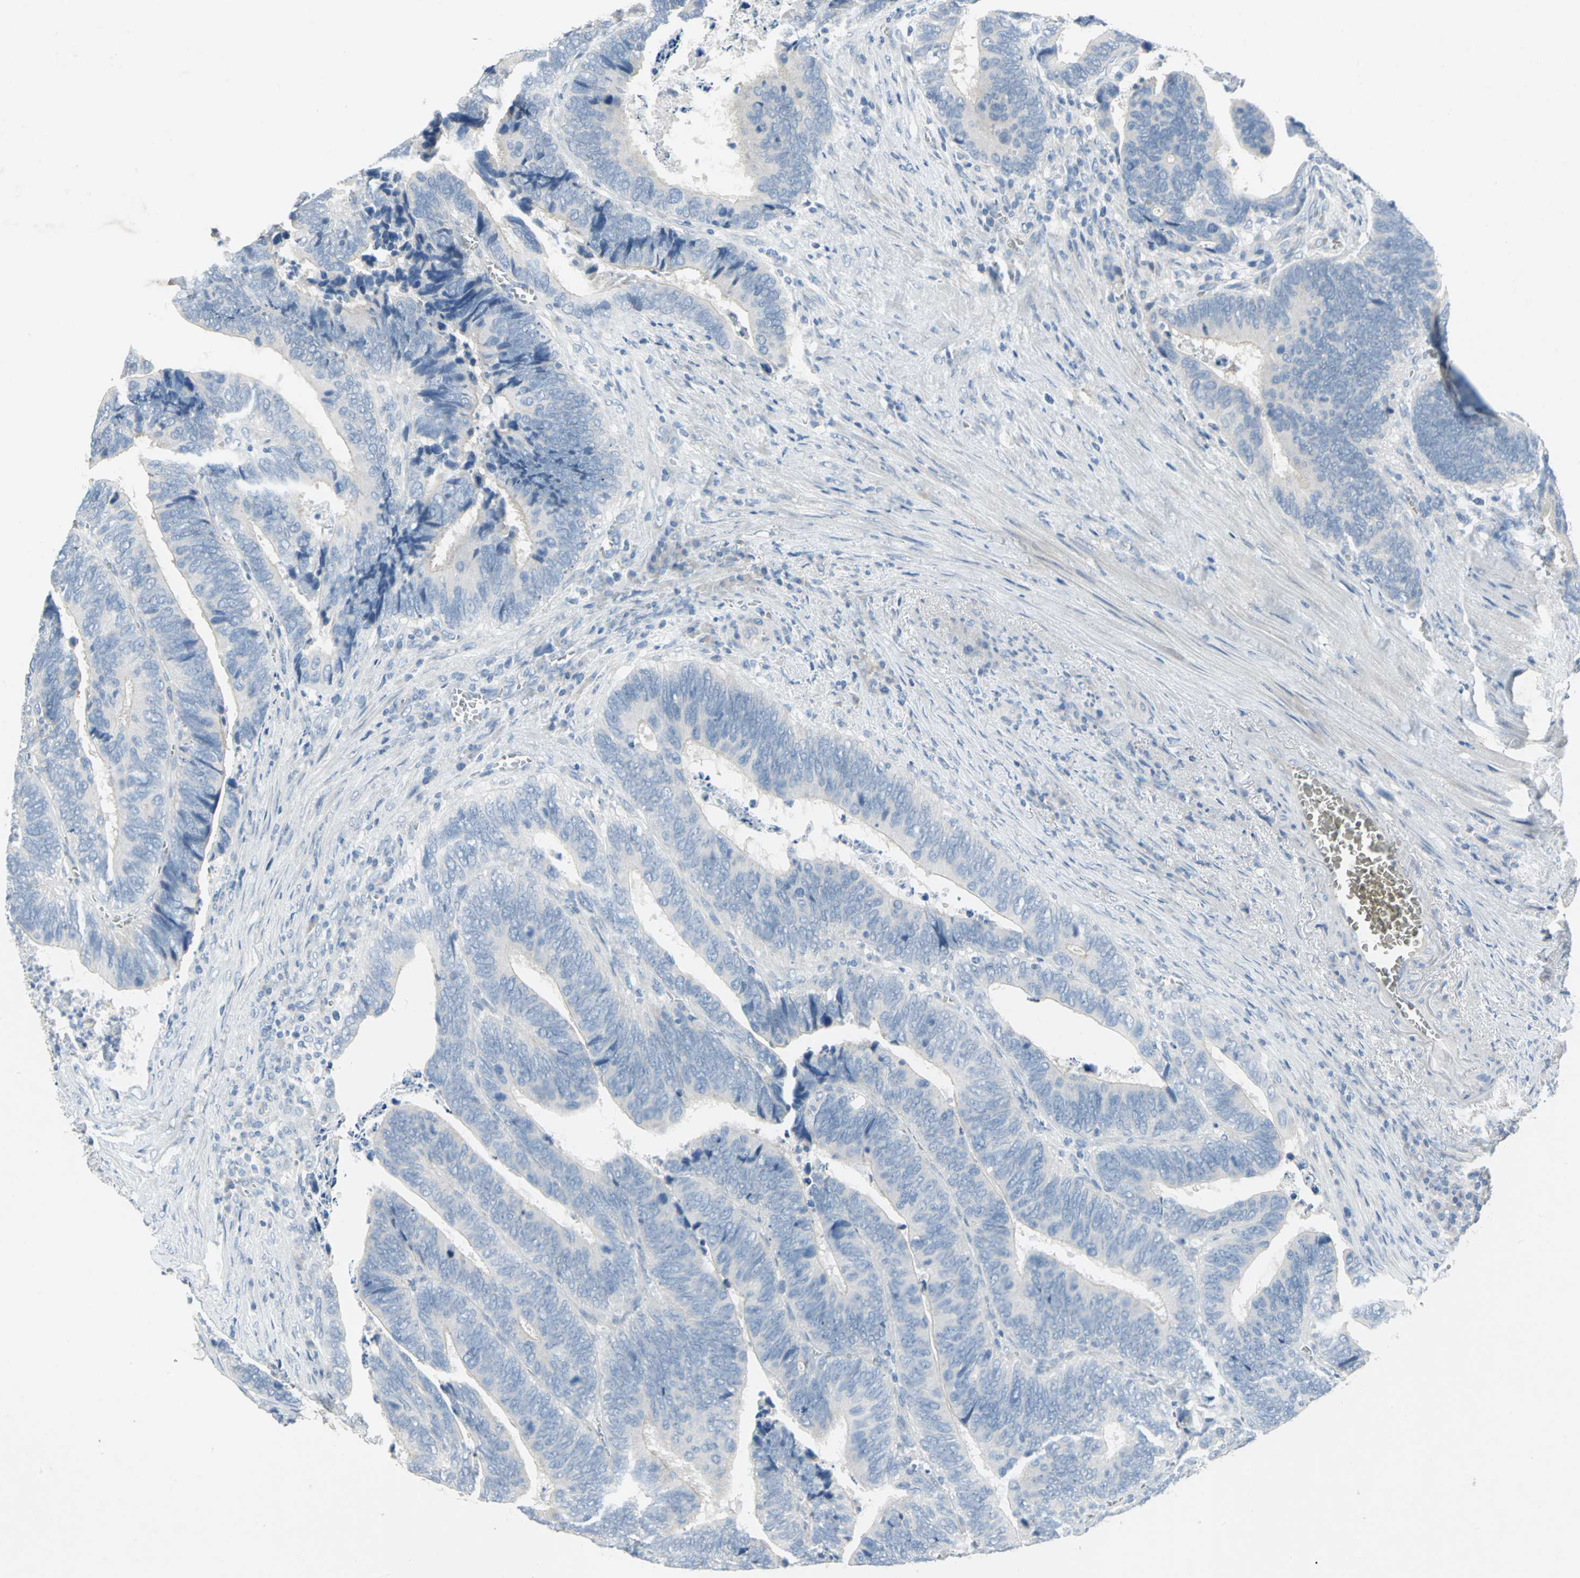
{"staining": {"intensity": "negative", "quantity": "none", "location": "none"}, "tissue": "colorectal cancer", "cell_type": "Tumor cells", "image_type": "cancer", "snomed": [{"axis": "morphology", "description": "Adenocarcinoma, NOS"}, {"axis": "topography", "description": "Colon"}], "caption": "Human colorectal cancer stained for a protein using immunohistochemistry (IHC) demonstrates no expression in tumor cells.", "gene": "PTGDS", "patient": {"sex": "male", "age": 72}}